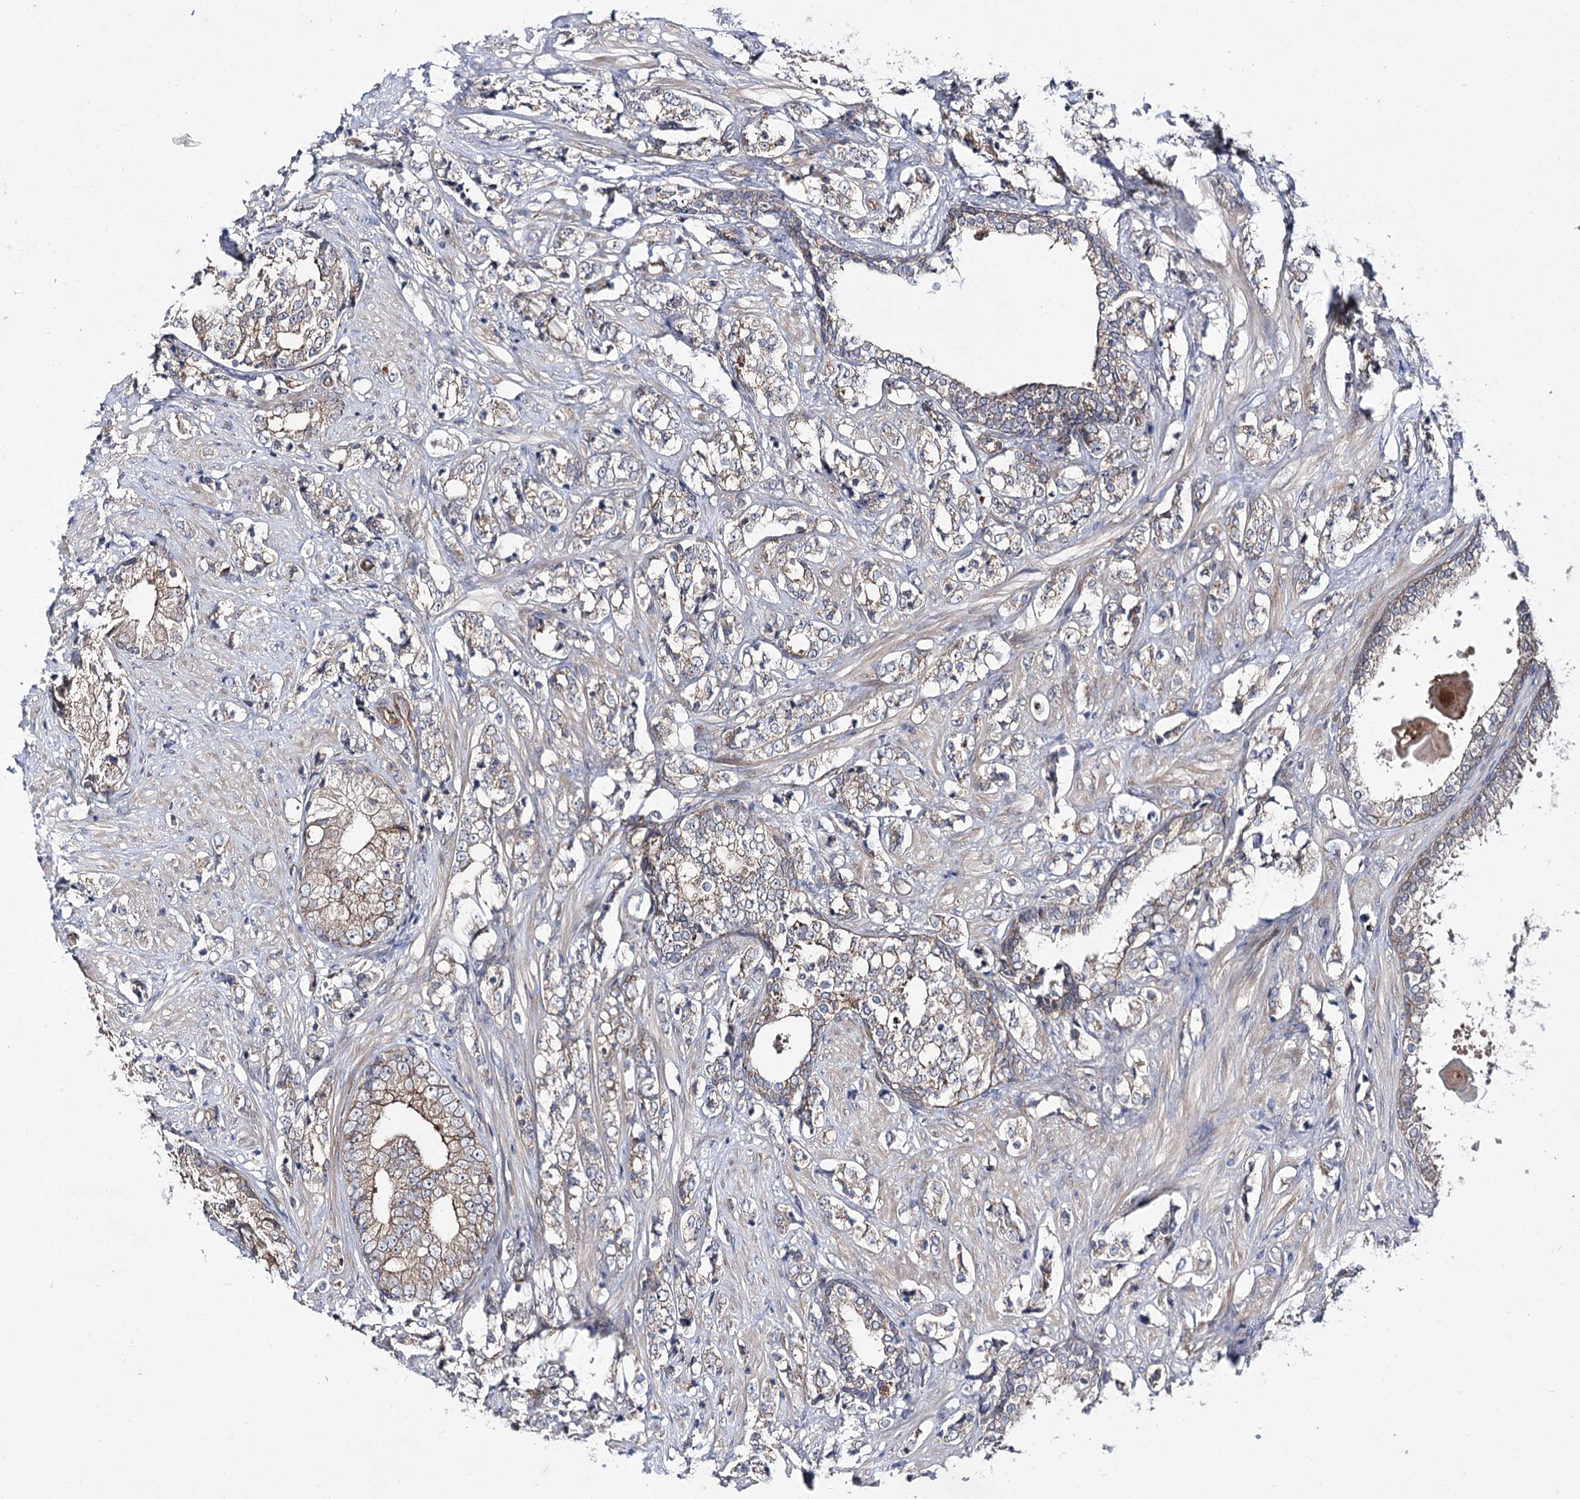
{"staining": {"intensity": "weak", "quantity": "<25%", "location": "cytoplasmic/membranous"}, "tissue": "prostate cancer", "cell_type": "Tumor cells", "image_type": "cancer", "snomed": [{"axis": "morphology", "description": "Adenocarcinoma, High grade"}, {"axis": "topography", "description": "Prostate"}], "caption": "Photomicrograph shows no protein positivity in tumor cells of prostate cancer tissue.", "gene": "BCR", "patient": {"sex": "male", "age": 69}}